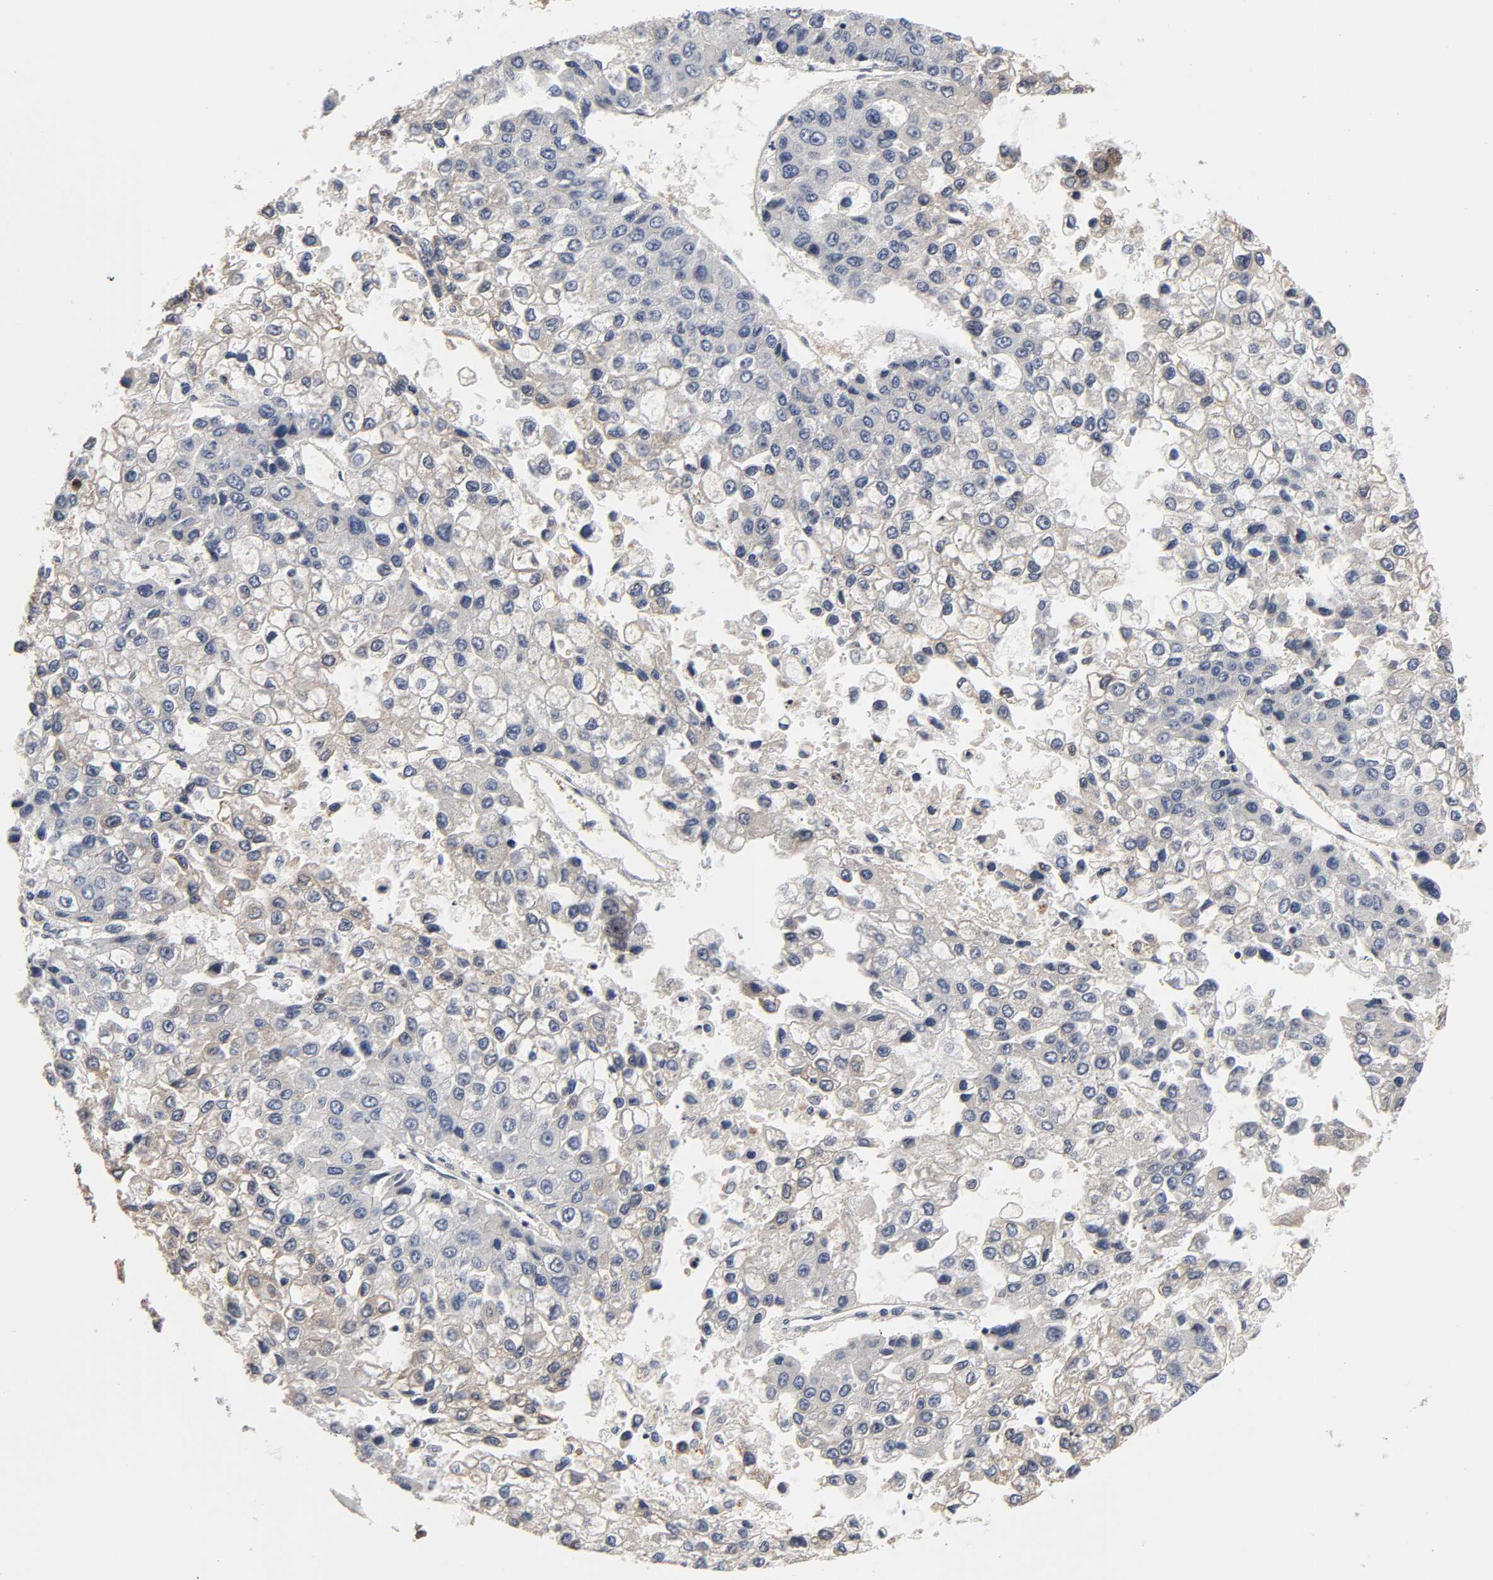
{"staining": {"intensity": "weak", "quantity": "<25%", "location": "cytoplasmic/membranous"}, "tissue": "liver cancer", "cell_type": "Tumor cells", "image_type": "cancer", "snomed": [{"axis": "morphology", "description": "Carcinoma, Hepatocellular, NOS"}, {"axis": "topography", "description": "Liver"}], "caption": "Image shows no protein expression in tumor cells of hepatocellular carcinoma (liver) tissue.", "gene": "CCDC175", "patient": {"sex": "female", "age": 66}}